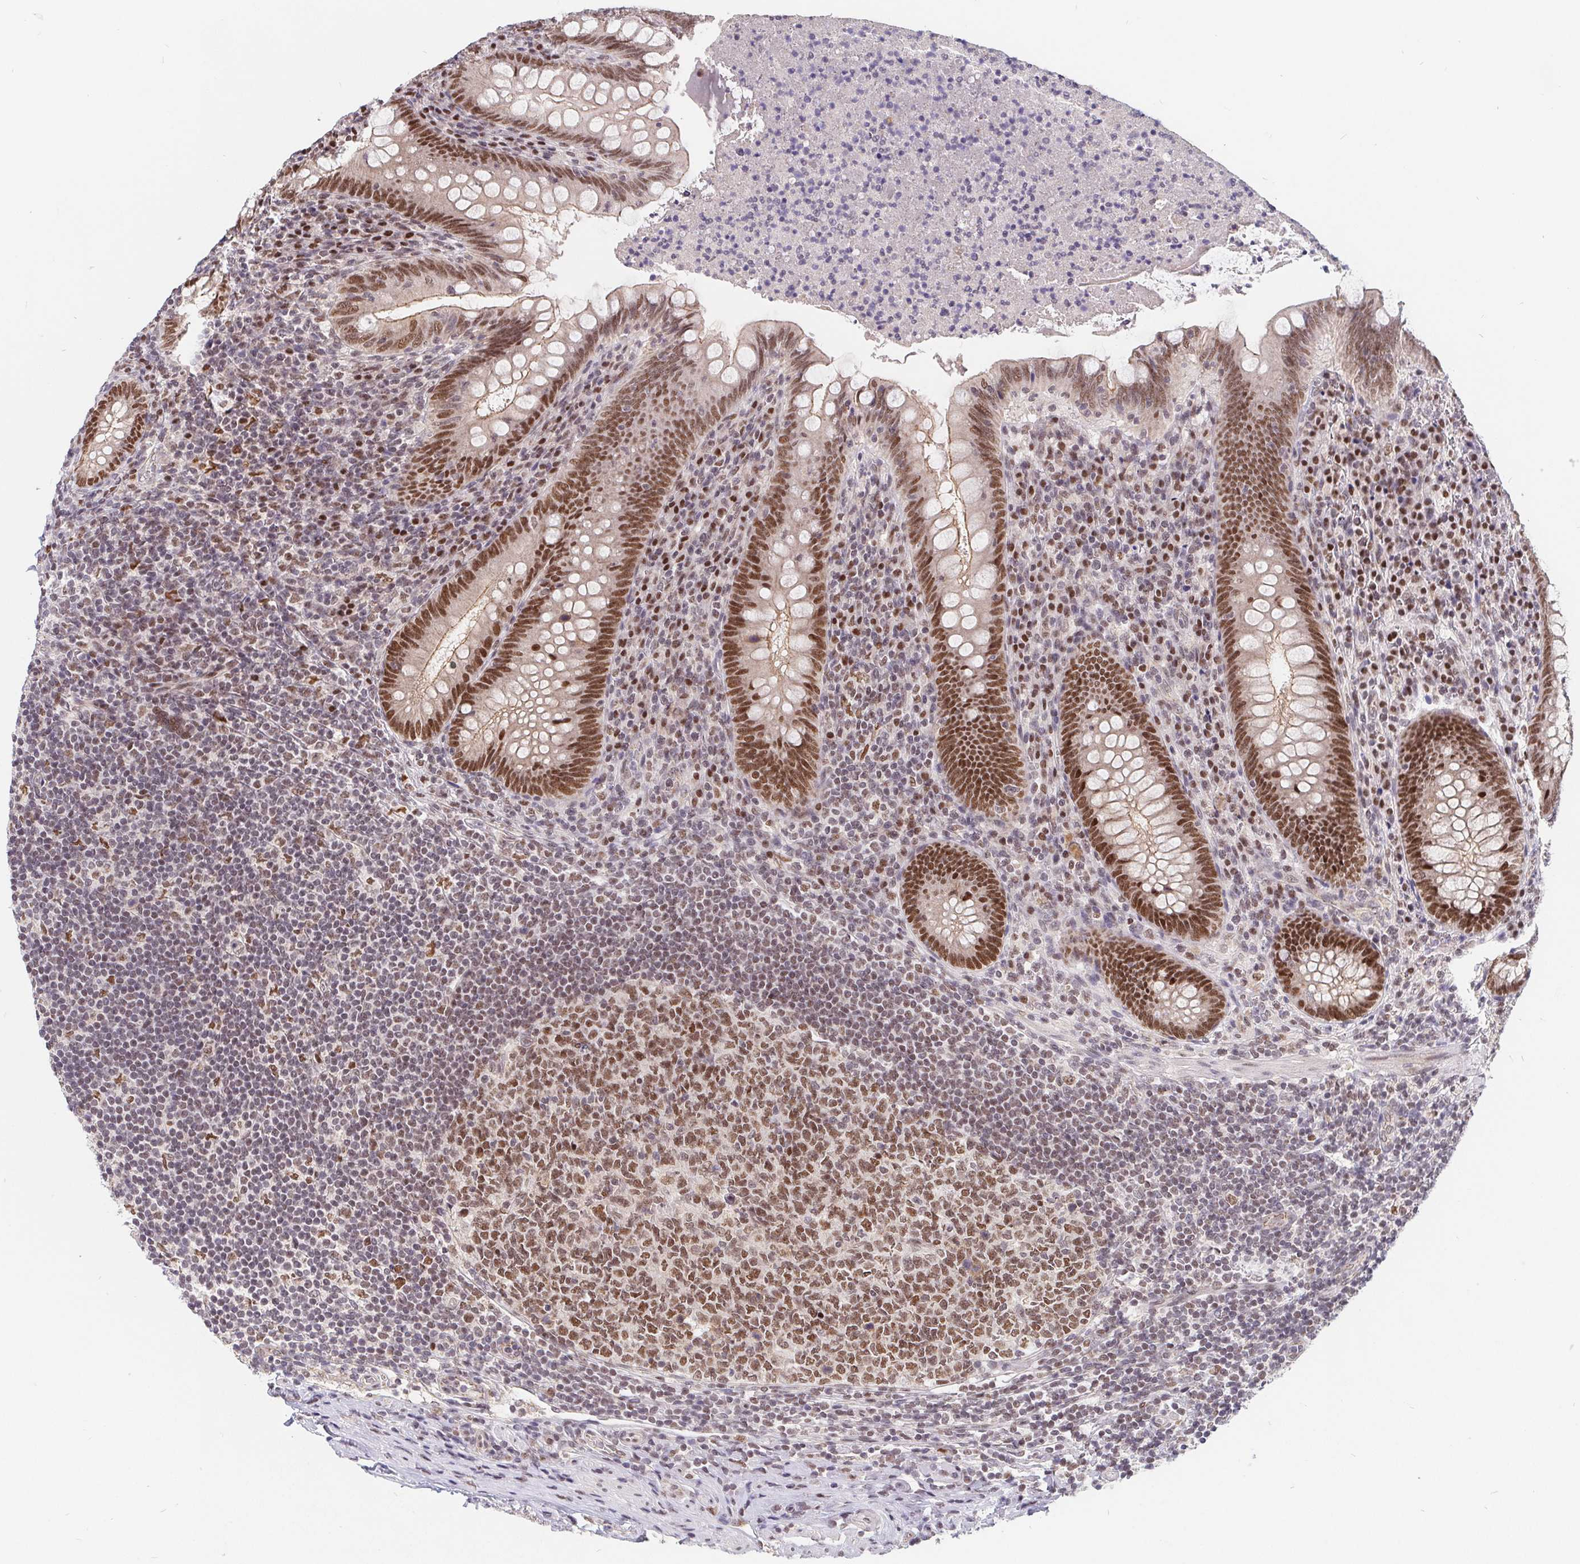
{"staining": {"intensity": "moderate", "quantity": ">75%", "location": "nuclear"}, "tissue": "appendix", "cell_type": "Glandular cells", "image_type": "normal", "snomed": [{"axis": "morphology", "description": "Normal tissue, NOS"}, {"axis": "topography", "description": "Appendix"}], "caption": "A micrograph showing moderate nuclear staining in approximately >75% of glandular cells in normal appendix, as visualized by brown immunohistochemical staining.", "gene": "POU2F1", "patient": {"sex": "male", "age": 47}}